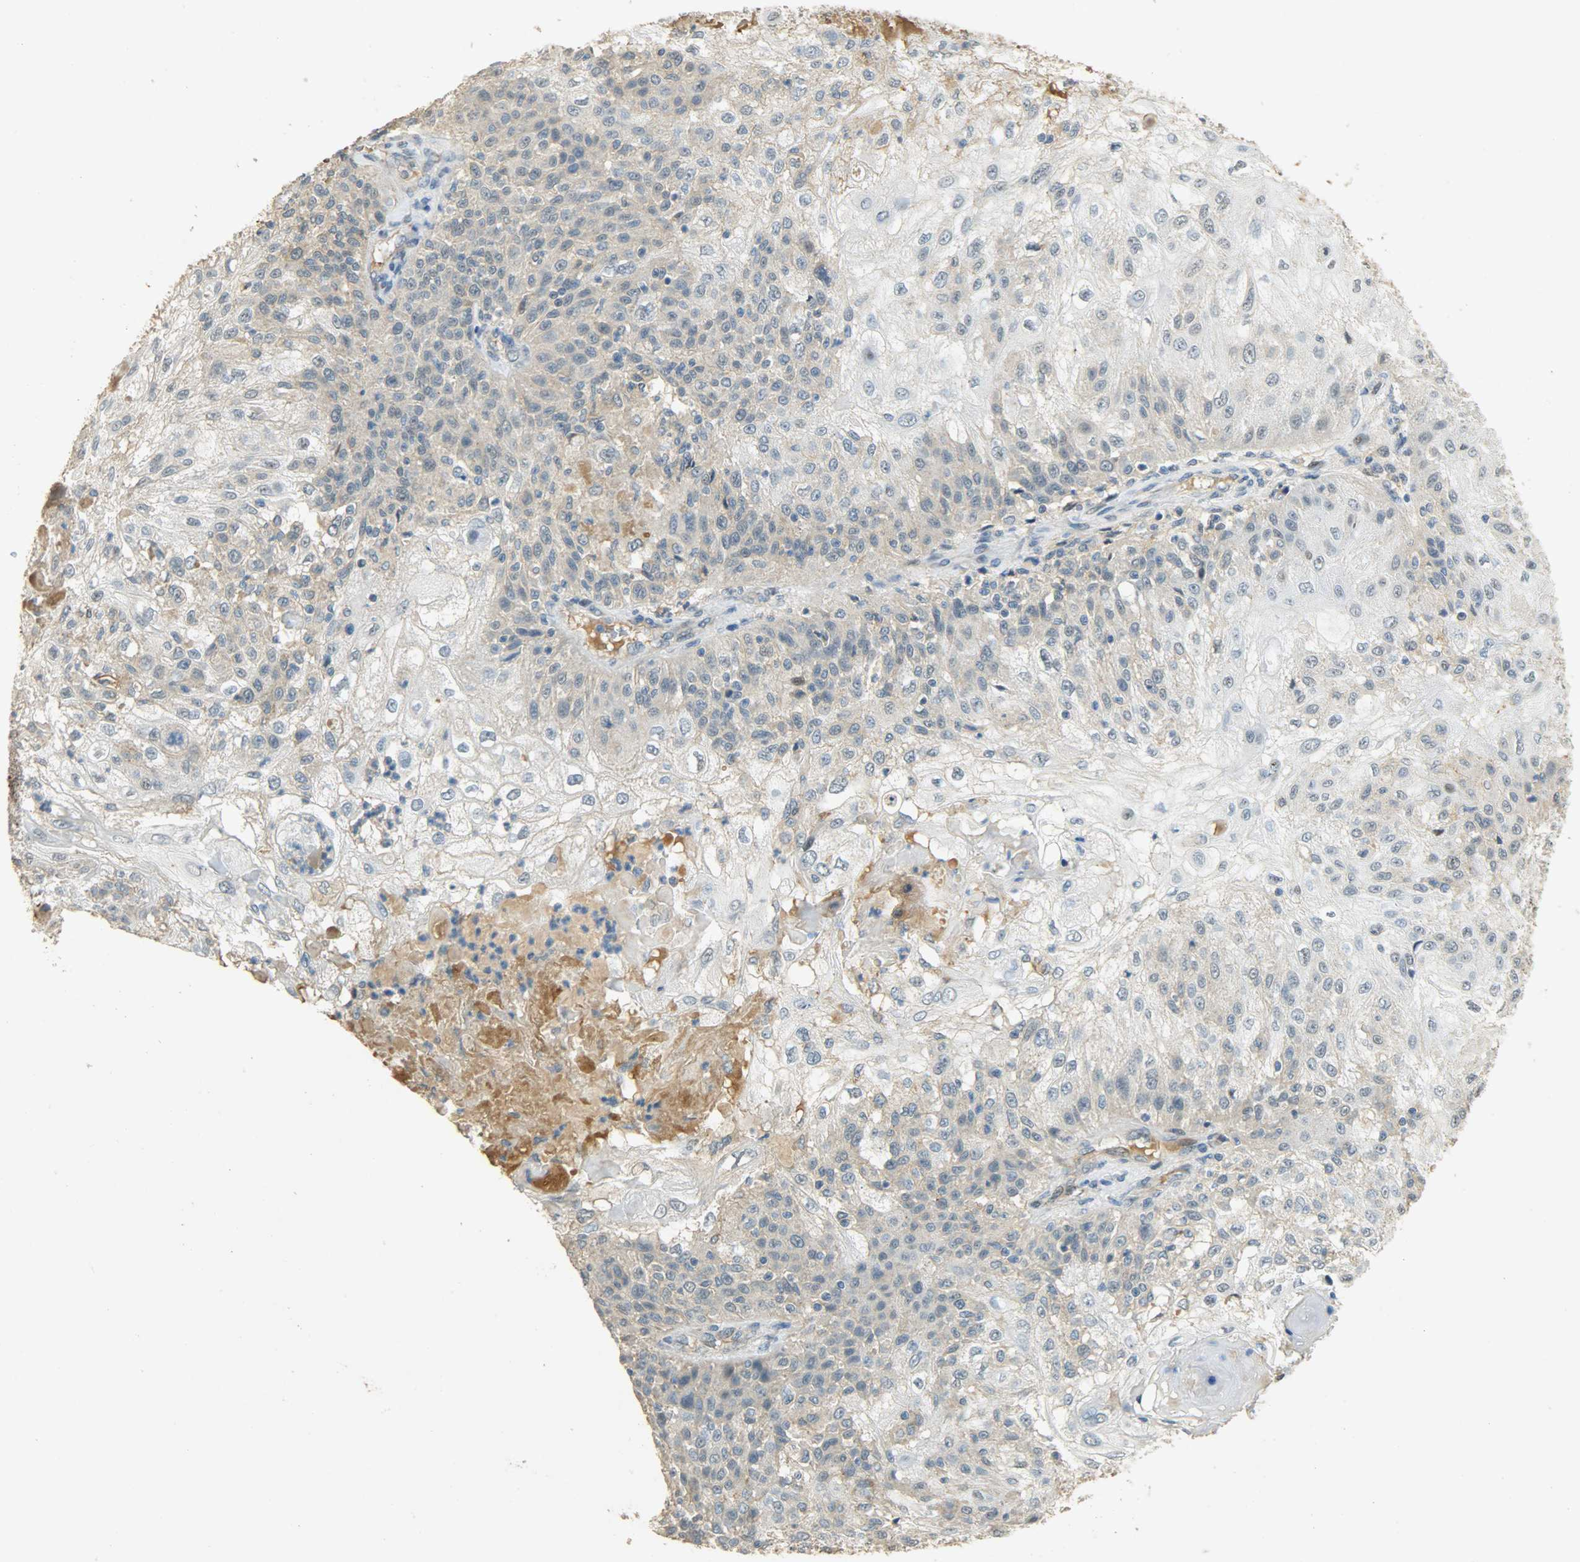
{"staining": {"intensity": "weak", "quantity": "25%-75%", "location": "cytoplasmic/membranous"}, "tissue": "skin cancer", "cell_type": "Tumor cells", "image_type": "cancer", "snomed": [{"axis": "morphology", "description": "Normal tissue, NOS"}, {"axis": "morphology", "description": "Squamous cell carcinoma, NOS"}, {"axis": "topography", "description": "Skin"}], "caption": "Tumor cells exhibit low levels of weak cytoplasmic/membranous positivity in approximately 25%-75% of cells in skin cancer.", "gene": "HDHD5", "patient": {"sex": "female", "age": 83}}